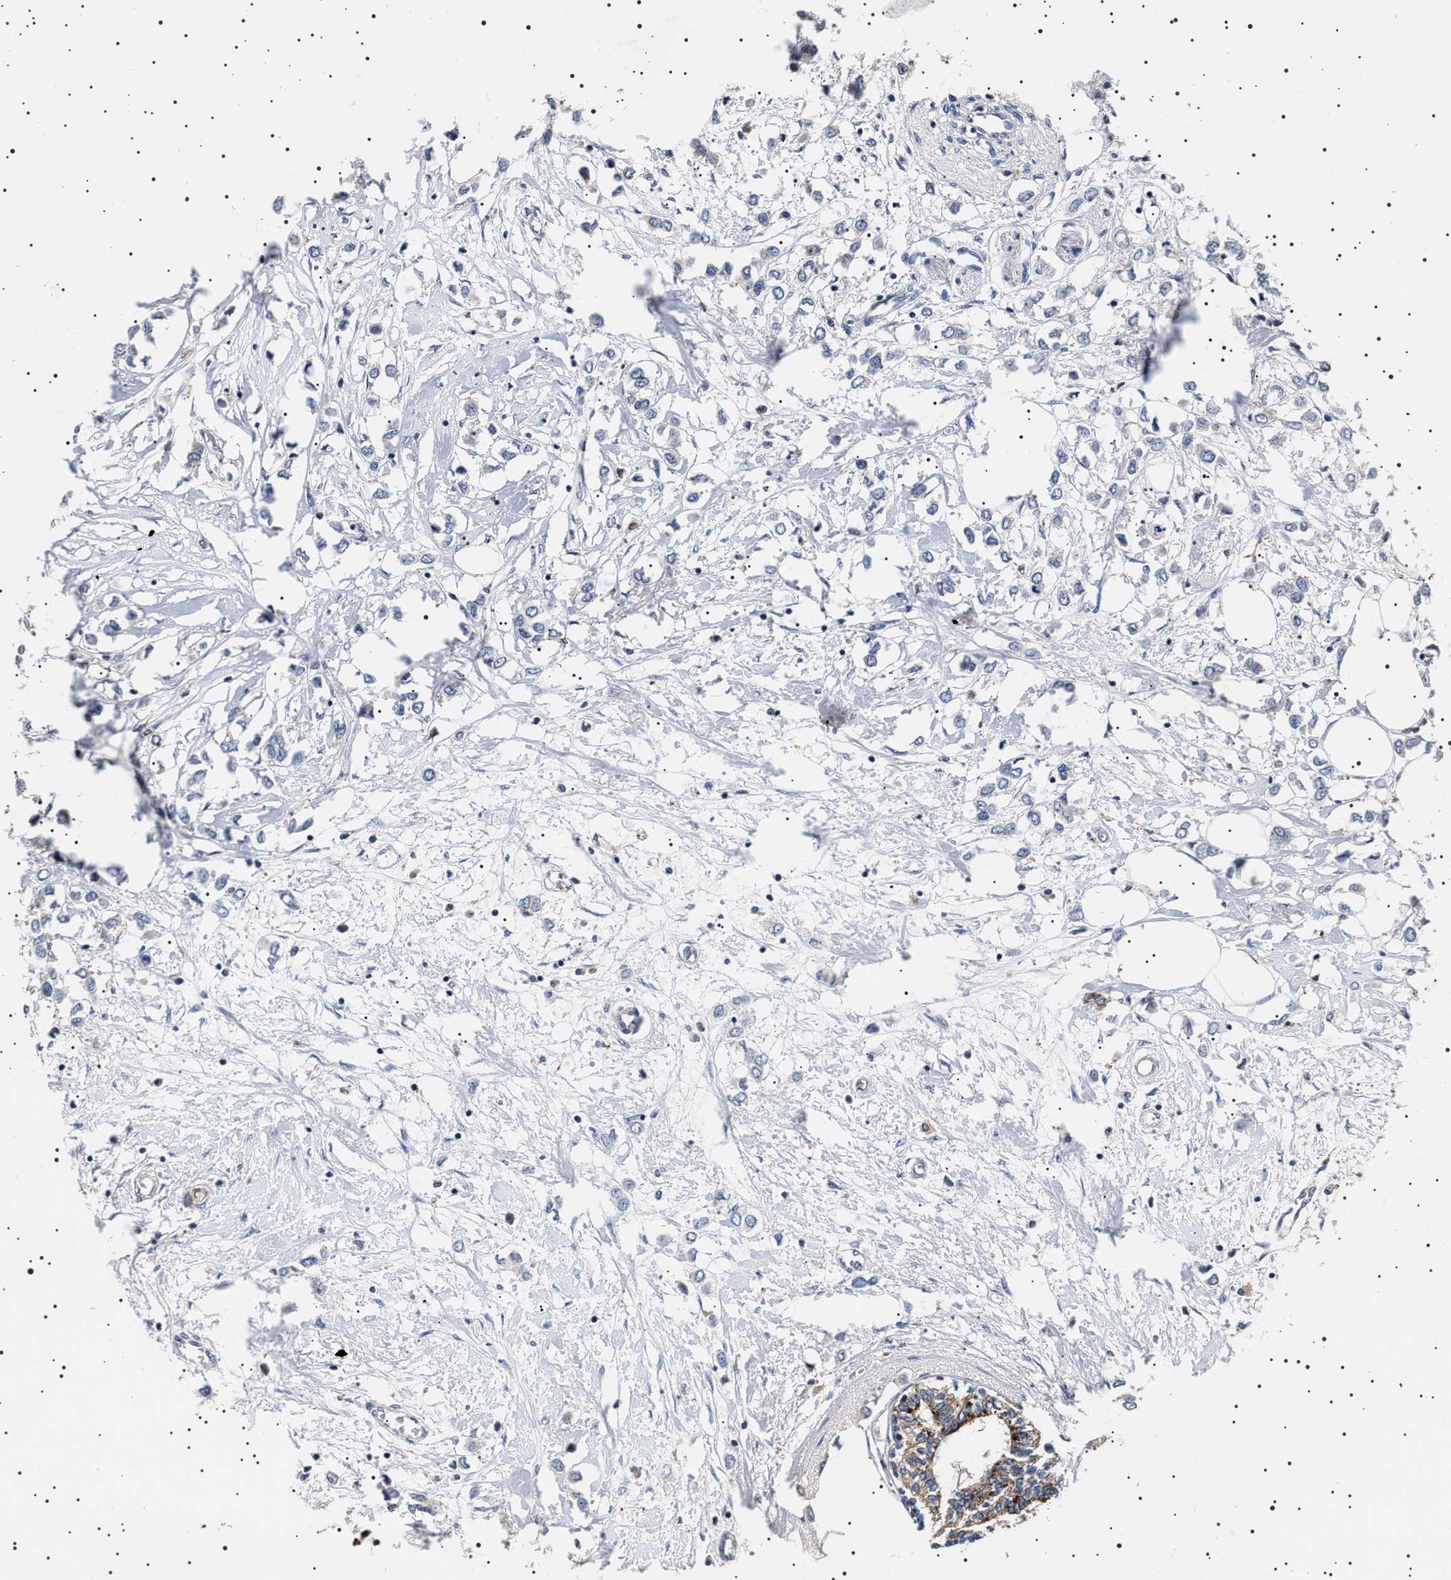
{"staining": {"intensity": "negative", "quantity": "none", "location": "none"}, "tissue": "breast cancer", "cell_type": "Tumor cells", "image_type": "cancer", "snomed": [{"axis": "morphology", "description": "Lobular carcinoma"}, {"axis": "topography", "description": "Breast"}], "caption": "Immunohistochemistry of breast cancer (lobular carcinoma) shows no expression in tumor cells.", "gene": "SLC4A7", "patient": {"sex": "female", "age": 51}}